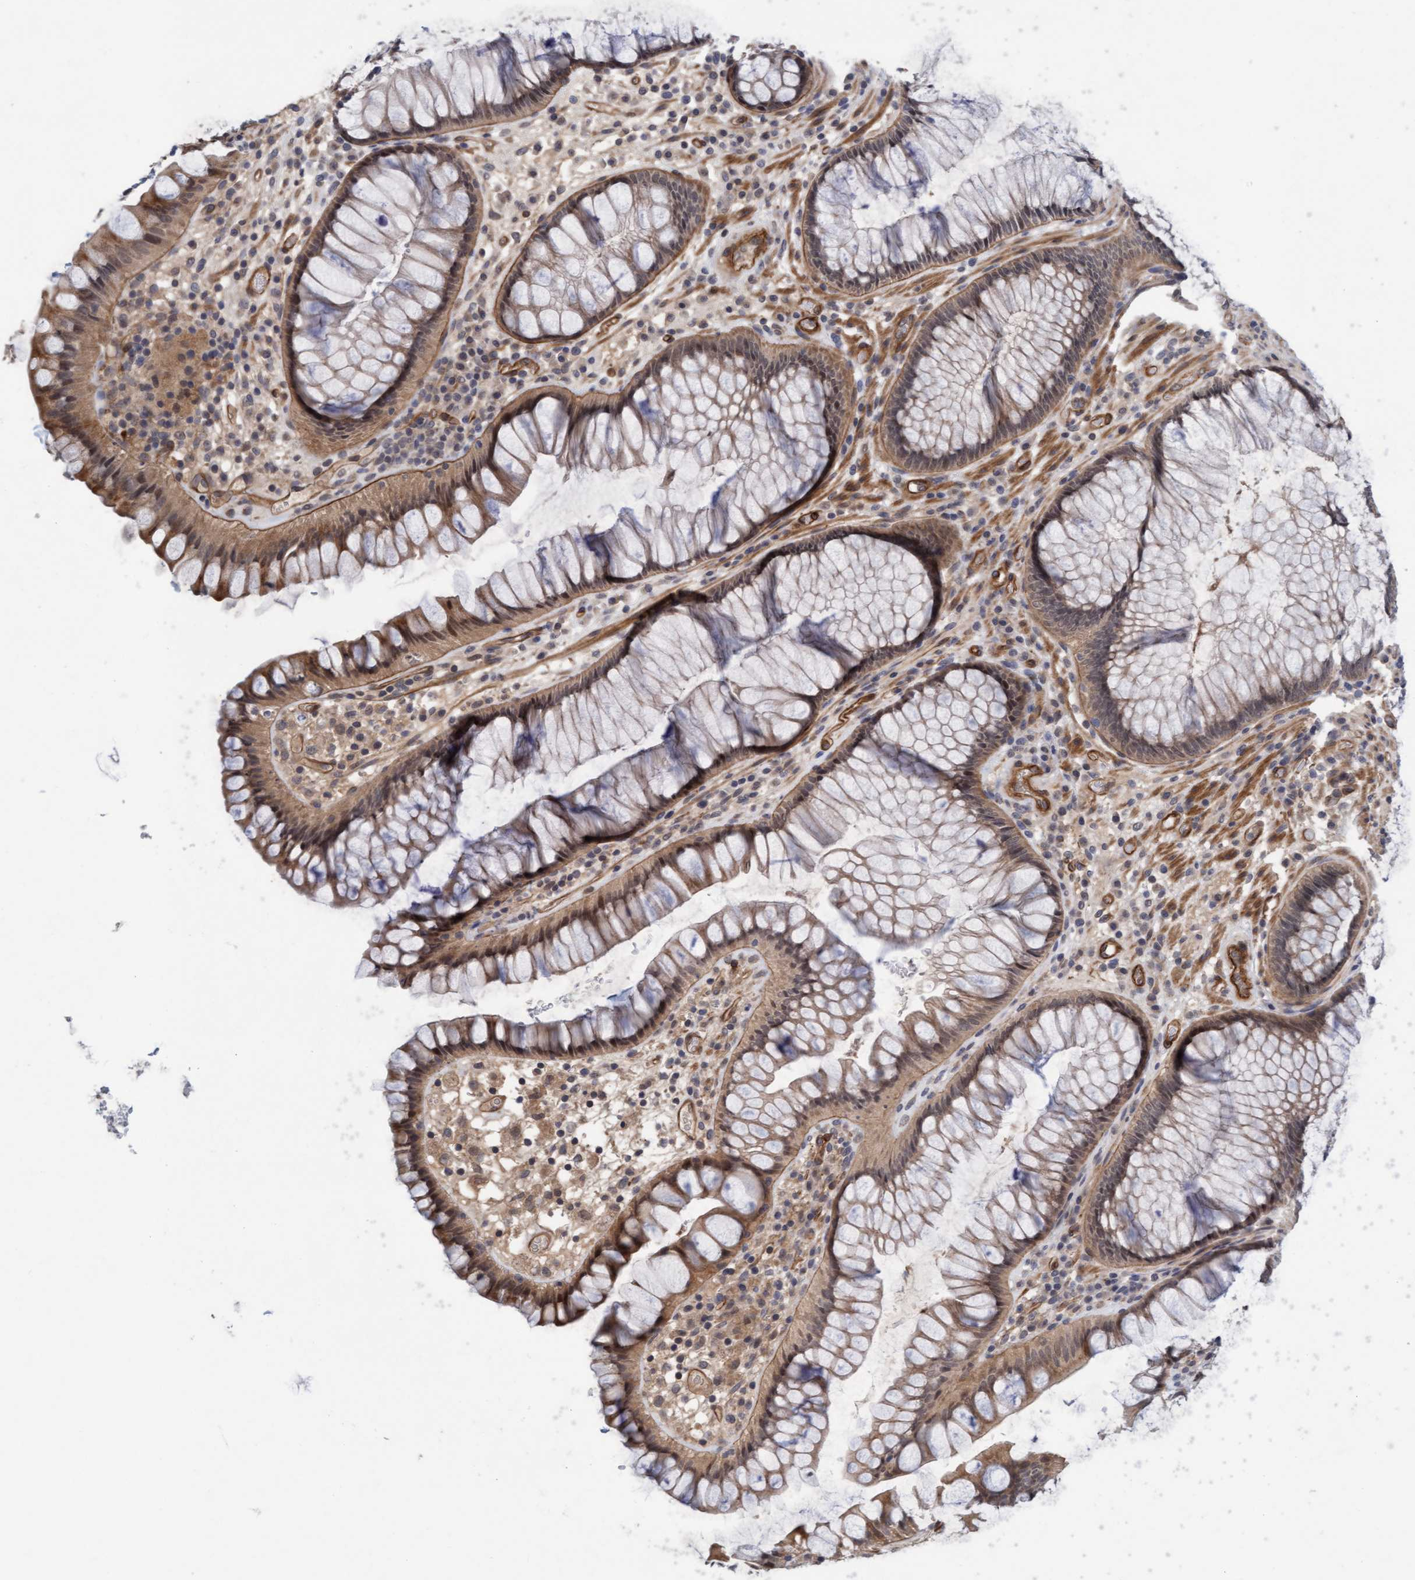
{"staining": {"intensity": "moderate", "quantity": ">75%", "location": "cytoplasmic/membranous,nuclear"}, "tissue": "rectum", "cell_type": "Glandular cells", "image_type": "normal", "snomed": [{"axis": "morphology", "description": "Normal tissue, NOS"}, {"axis": "topography", "description": "Rectum"}], "caption": "IHC of benign rectum shows medium levels of moderate cytoplasmic/membranous,nuclear positivity in approximately >75% of glandular cells.", "gene": "TSTD2", "patient": {"sex": "male", "age": 51}}